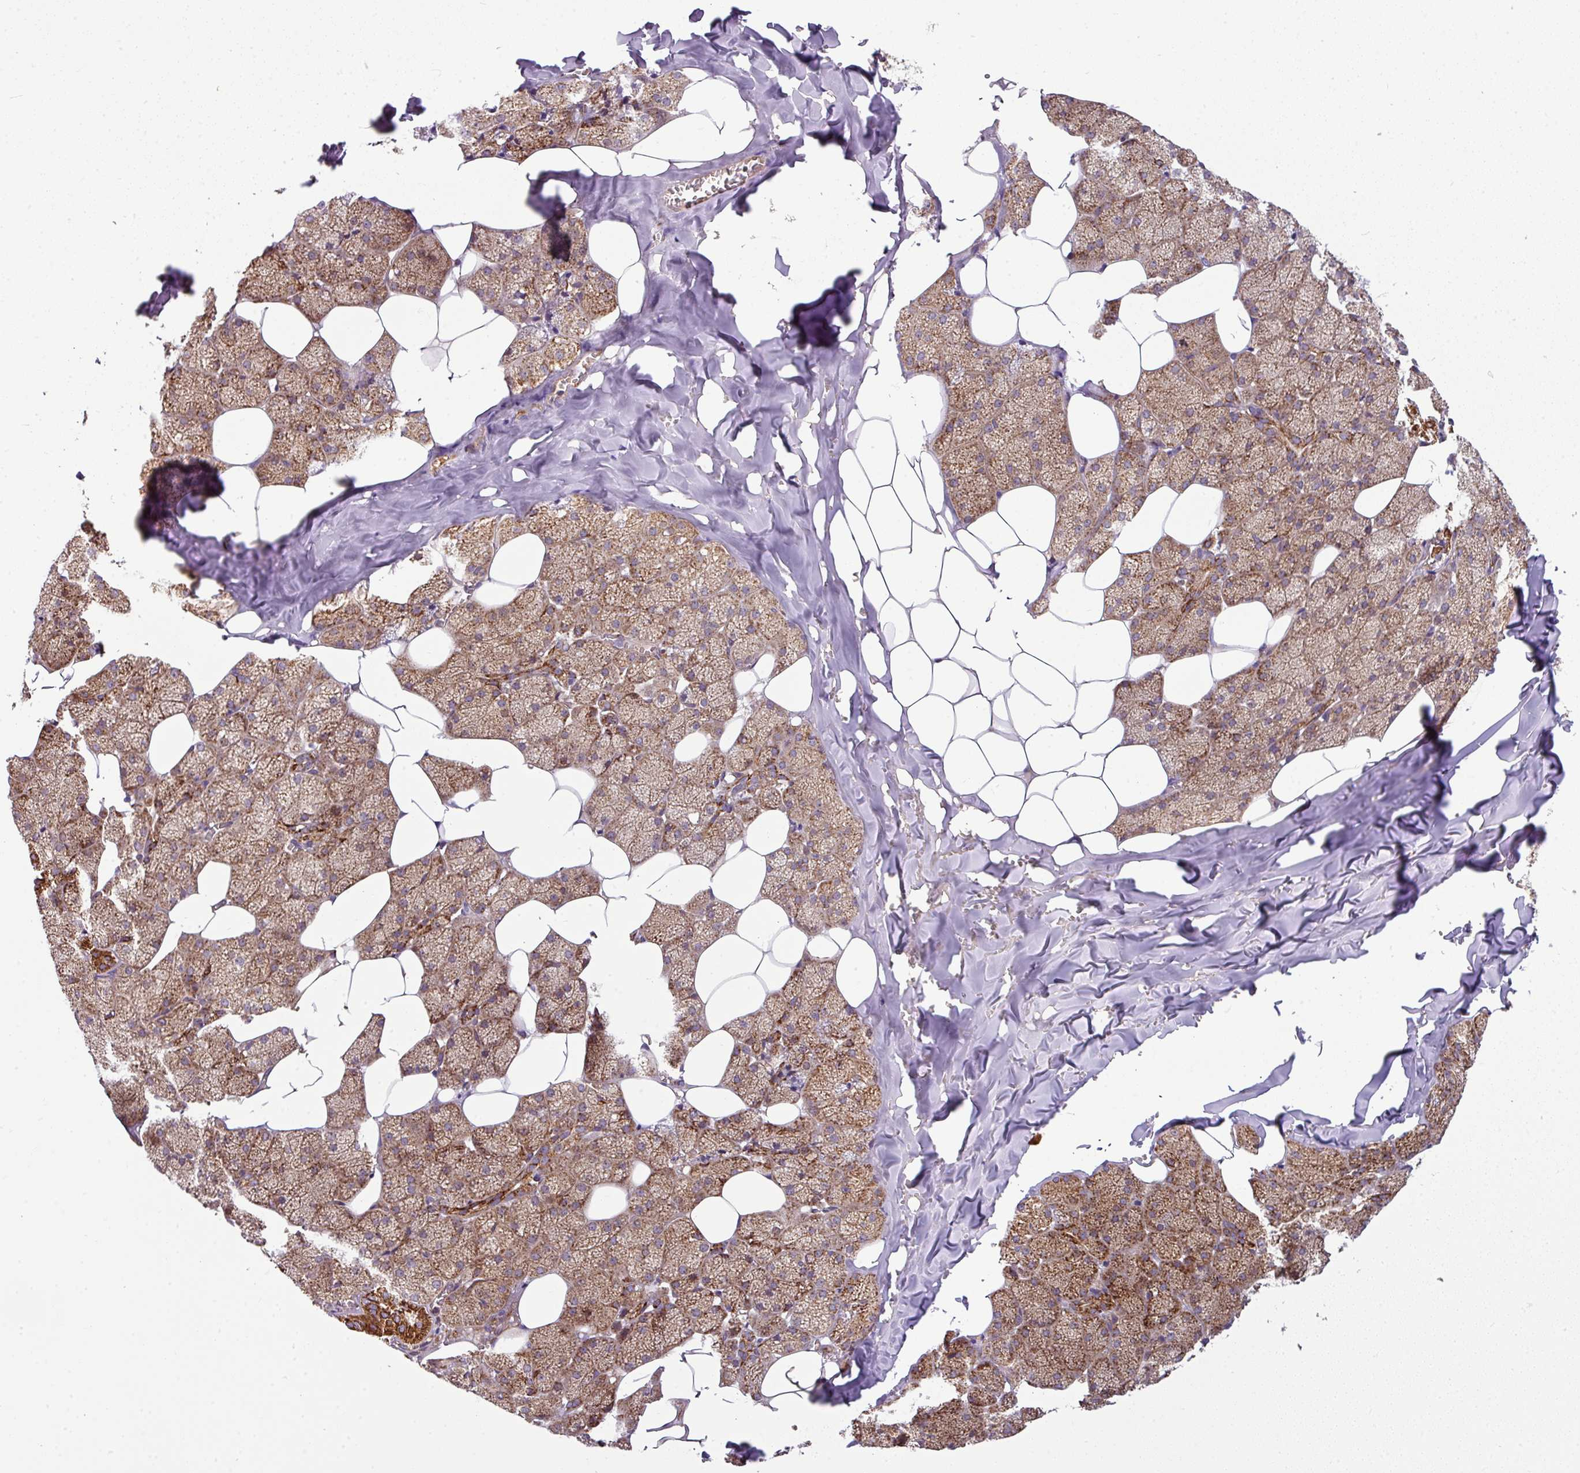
{"staining": {"intensity": "strong", "quantity": ">75%", "location": "cytoplasmic/membranous"}, "tissue": "salivary gland", "cell_type": "Glandular cells", "image_type": "normal", "snomed": [{"axis": "morphology", "description": "Normal tissue, NOS"}, {"axis": "topography", "description": "Salivary gland"}, {"axis": "topography", "description": "Peripheral nerve tissue"}], "caption": "This photomicrograph displays immunohistochemistry staining of normal human salivary gland, with high strong cytoplasmic/membranous expression in approximately >75% of glandular cells.", "gene": "PRELID3B", "patient": {"sex": "male", "age": 38}}